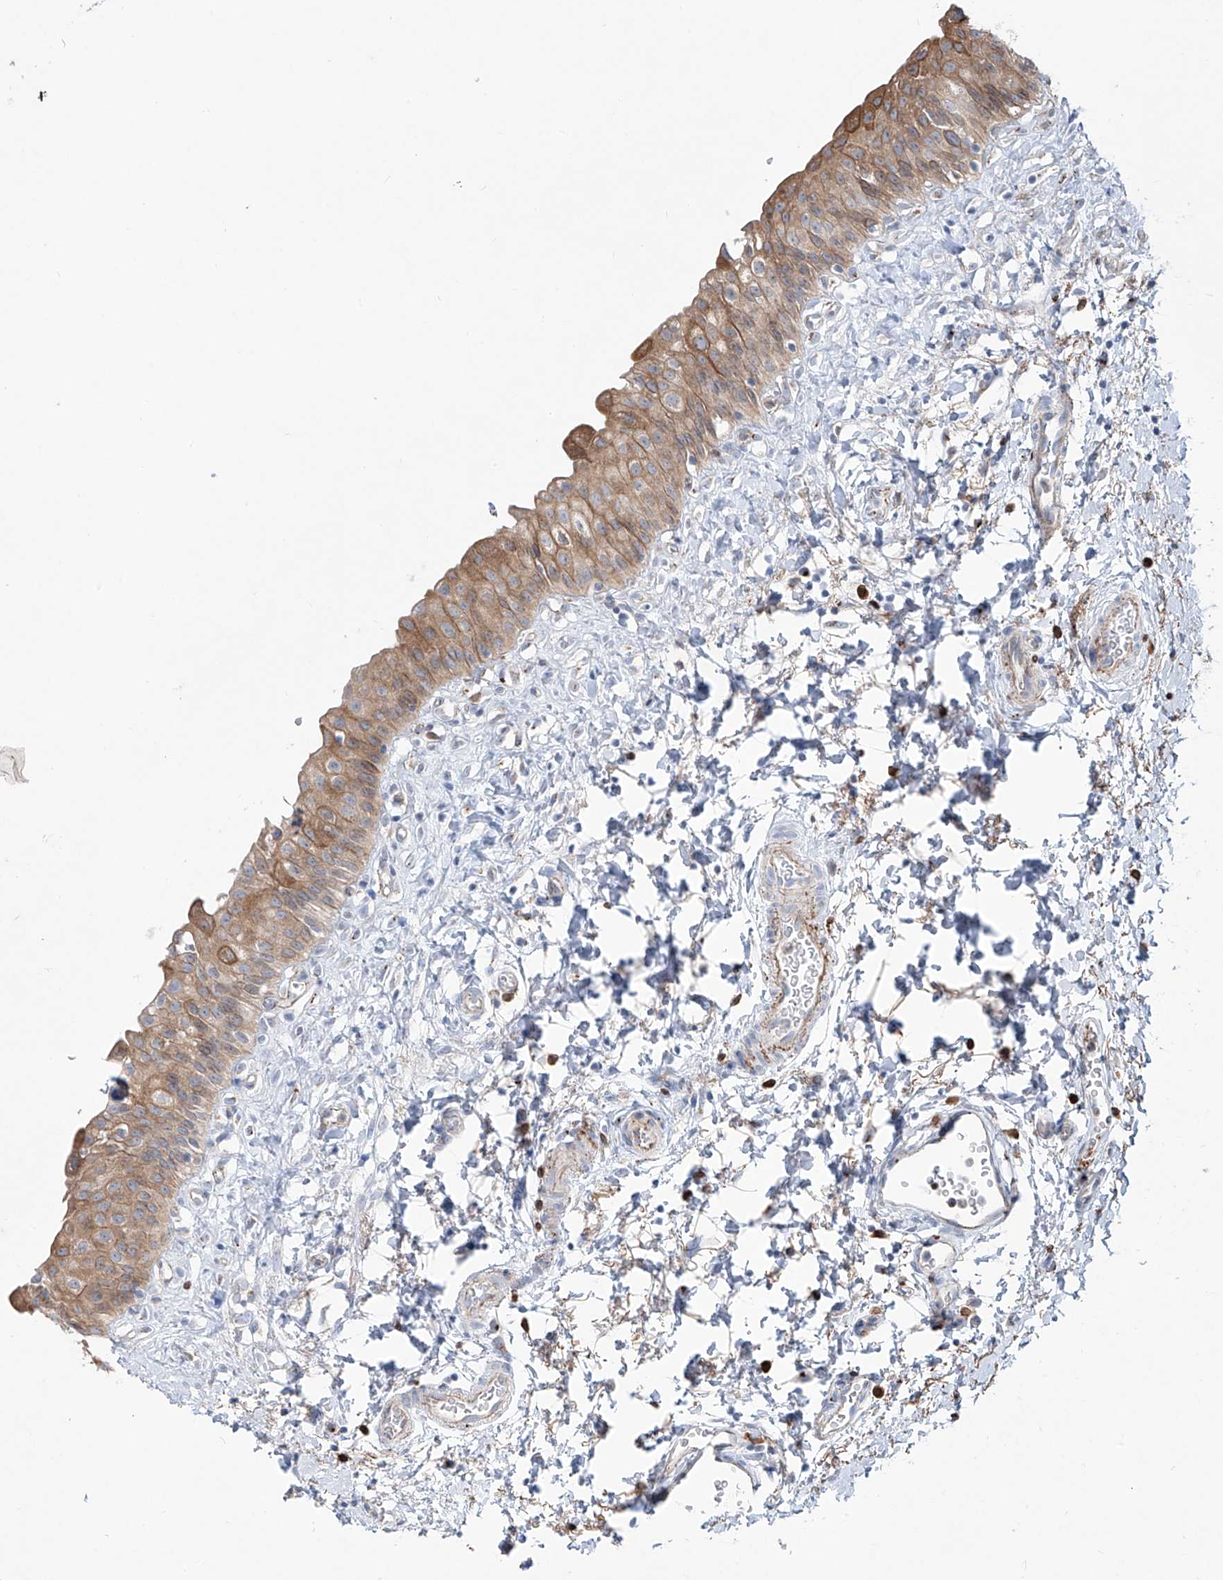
{"staining": {"intensity": "weak", "quantity": ">75%", "location": "cytoplasmic/membranous"}, "tissue": "urinary bladder", "cell_type": "Urothelial cells", "image_type": "normal", "snomed": [{"axis": "morphology", "description": "Normal tissue, NOS"}, {"axis": "topography", "description": "Urinary bladder"}], "caption": "Benign urinary bladder was stained to show a protein in brown. There is low levels of weak cytoplasmic/membranous positivity in about >75% of urothelial cells. (Stains: DAB (3,3'-diaminobenzidine) in brown, nuclei in blue, Microscopy: brightfield microscopy at high magnification).", "gene": "CDH5", "patient": {"sex": "male", "age": 51}}